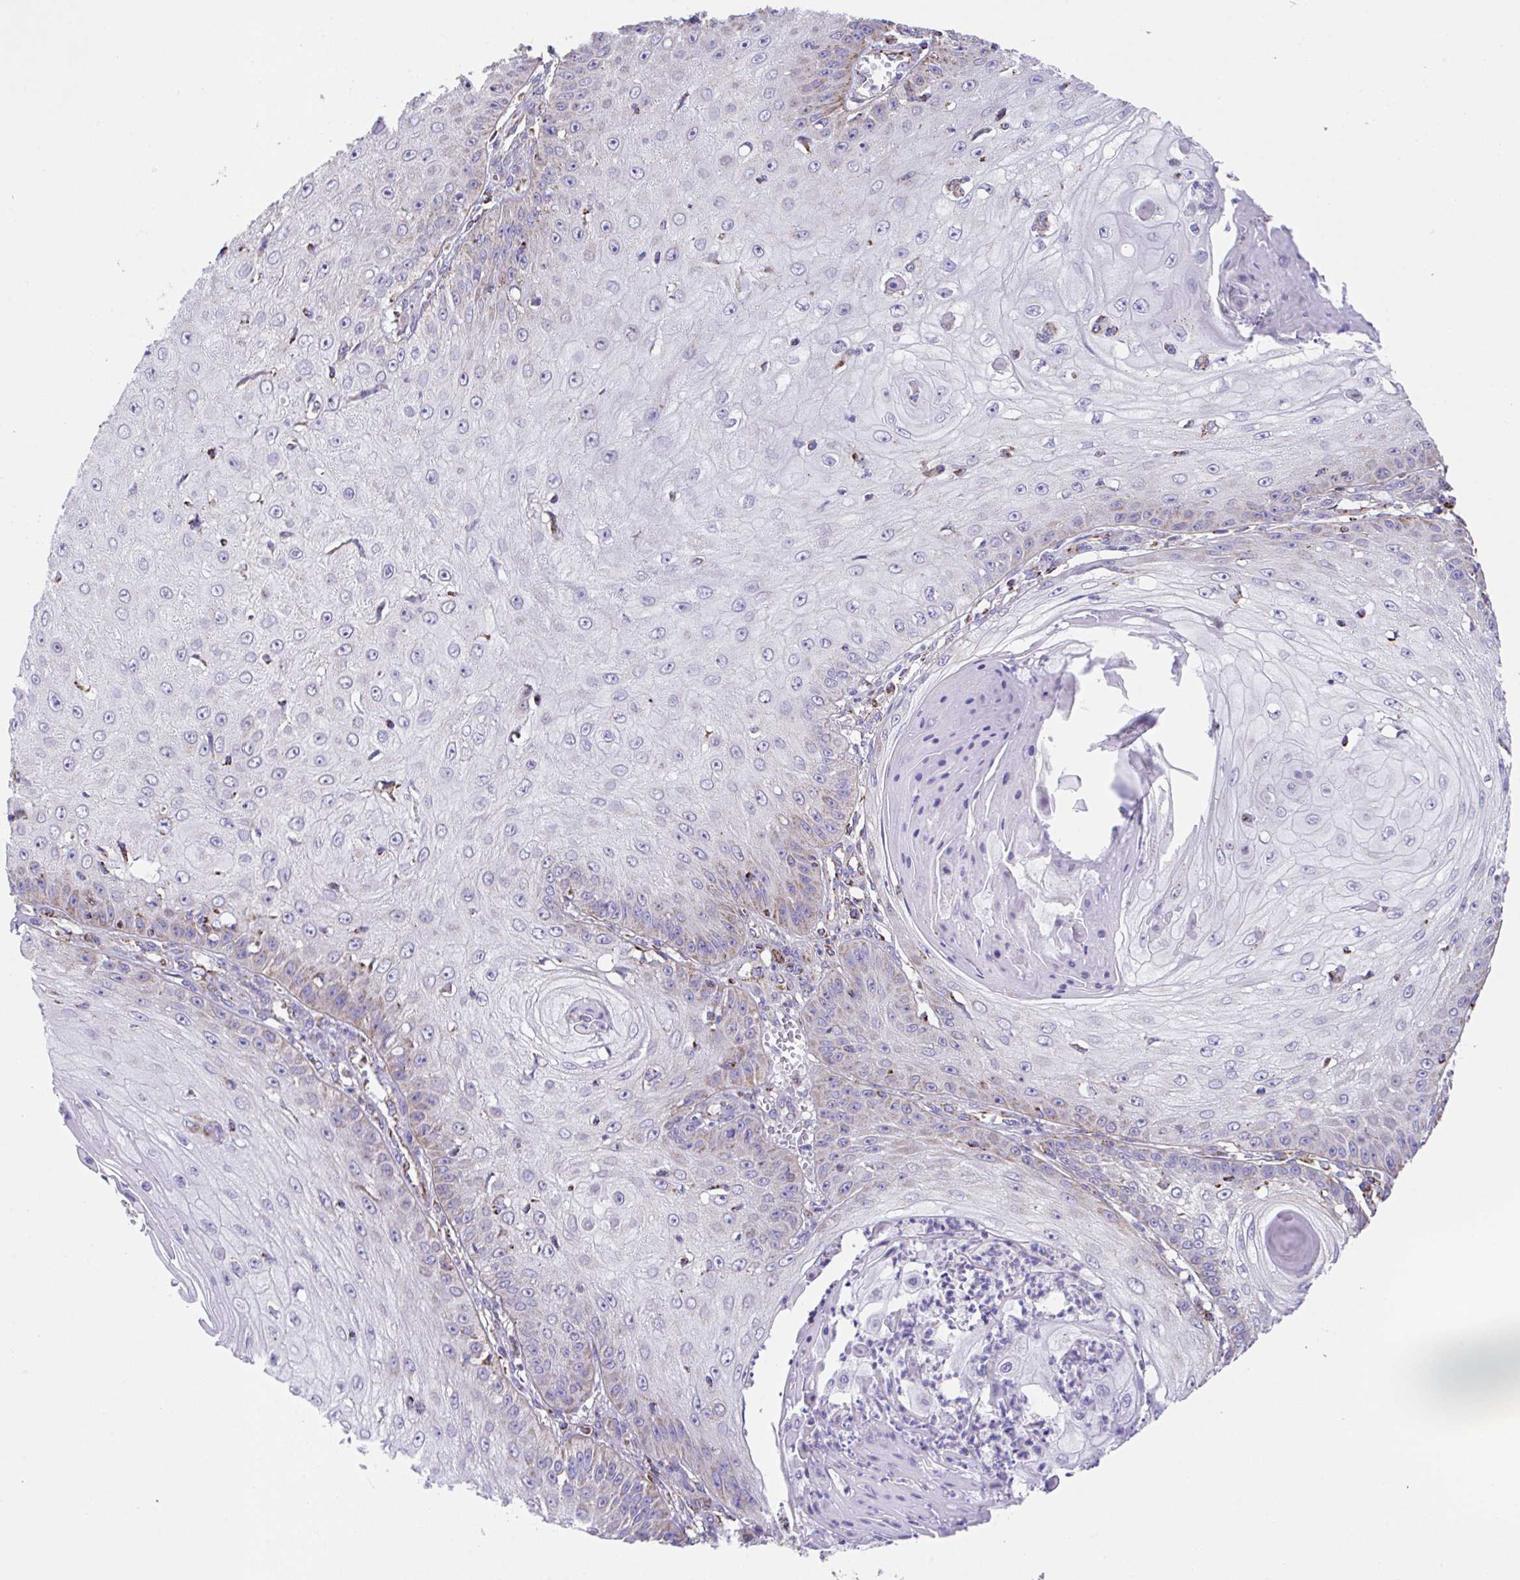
{"staining": {"intensity": "weak", "quantity": "<25%", "location": "cytoplasmic/membranous"}, "tissue": "skin cancer", "cell_type": "Tumor cells", "image_type": "cancer", "snomed": [{"axis": "morphology", "description": "Squamous cell carcinoma, NOS"}, {"axis": "topography", "description": "Skin"}], "caption": "Micrograph shows no significant protein staining in tumor cells of skin cancer.", "gene": "PCMTD2", "patient": {"sex": "male", "age": 70}}